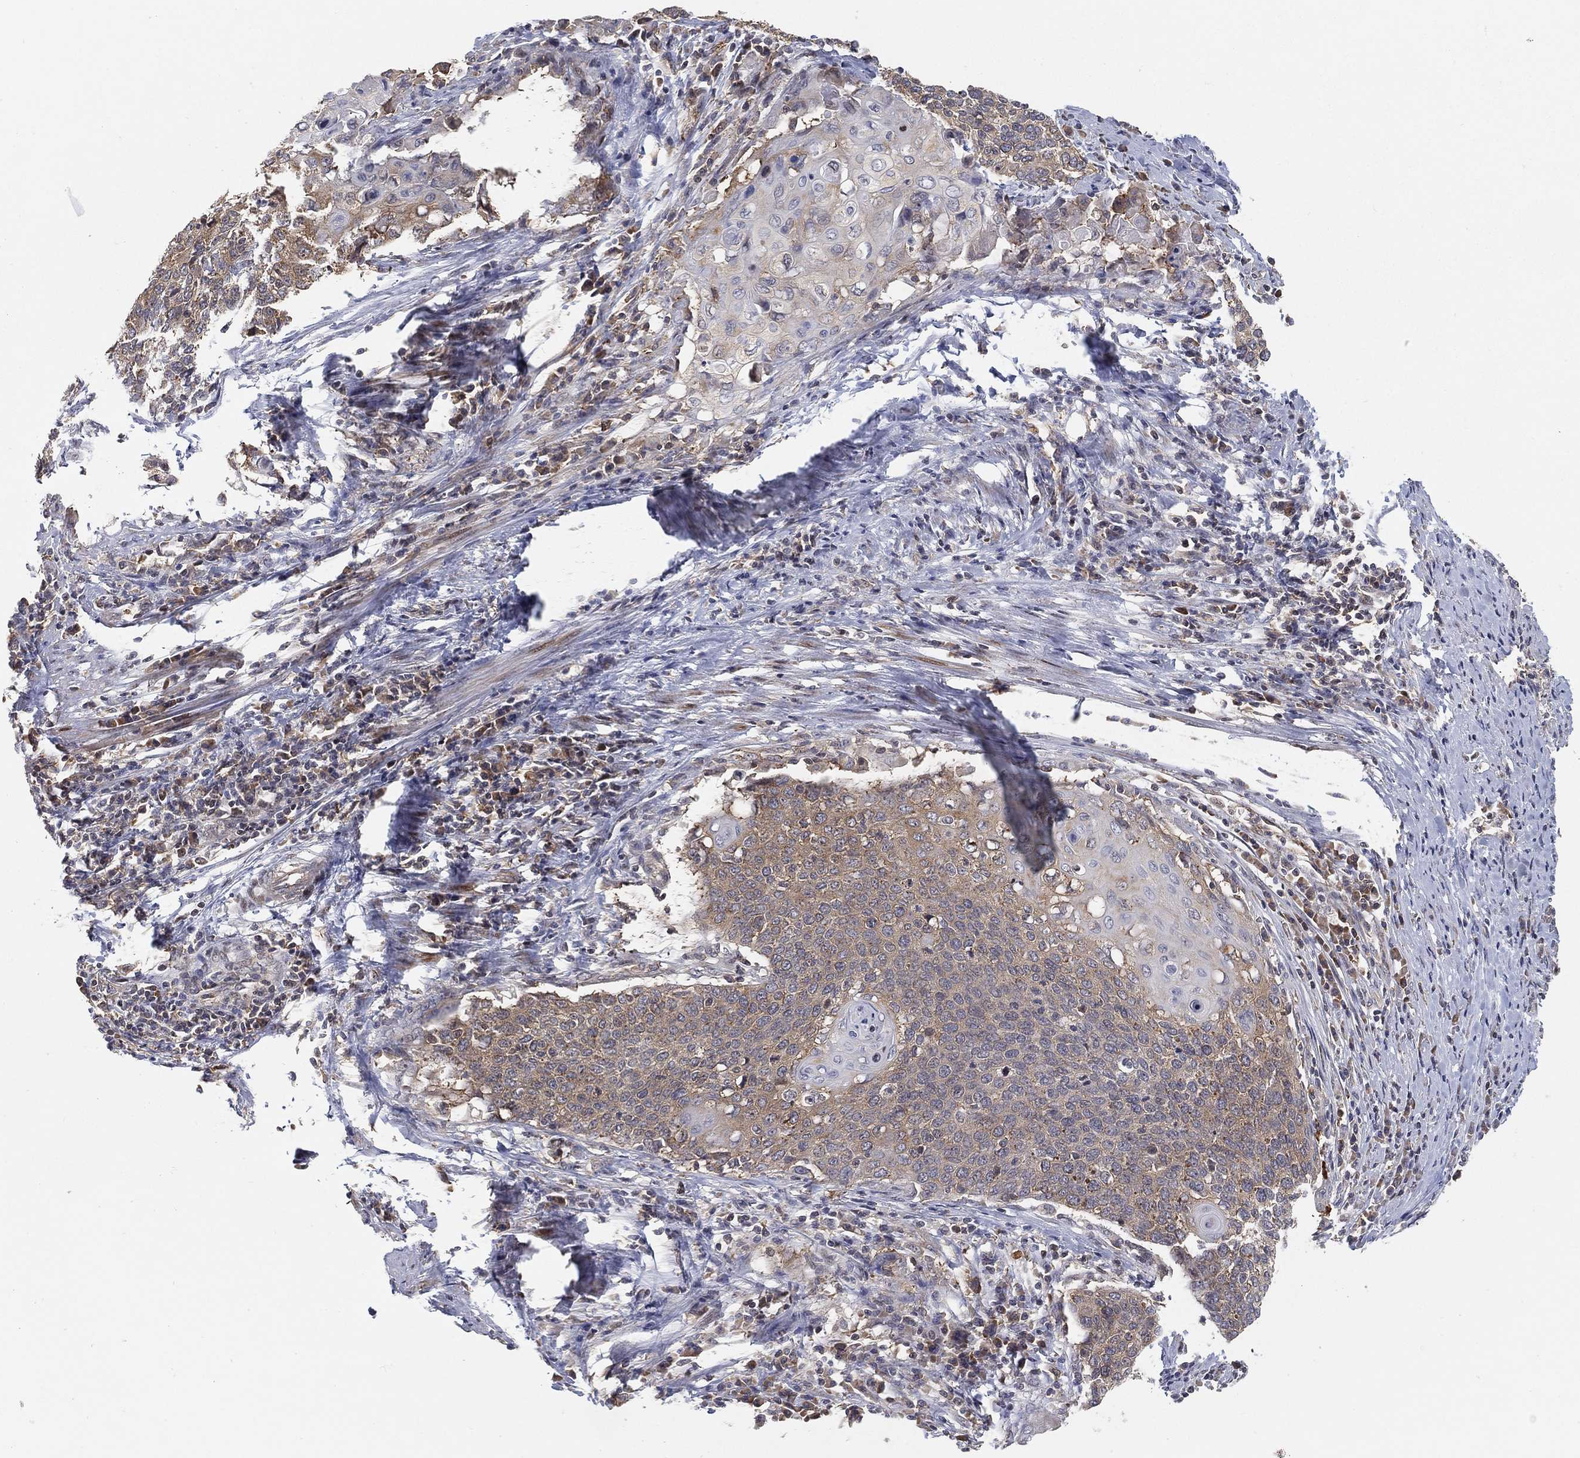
{"staining": {"intensity": "weak", "quantity": "25%-75%", "location": "cytoplasmic/membranous"}, "tissue": "cervical cancer", "cell_type": "Tumor cells", "image_type": "cancer", "snomed": [{"axis": "morphology", "description": "Squamous cell carcinoma, NOS"}, {"axis": "topography", "description": "Cervix"}], "caption": "IHC image of neoplastic tissue: squamous cell carcinoma (cervical) stained using immunohistochemistry displays low levels of weak protein expression localized specifically in the cytoplasmic/membranous of tumor cells, appearing as a cytoplasmic/membranous brown color.", "gene": "TMTC4", "patient": {"sex": "female", "age": 39}}